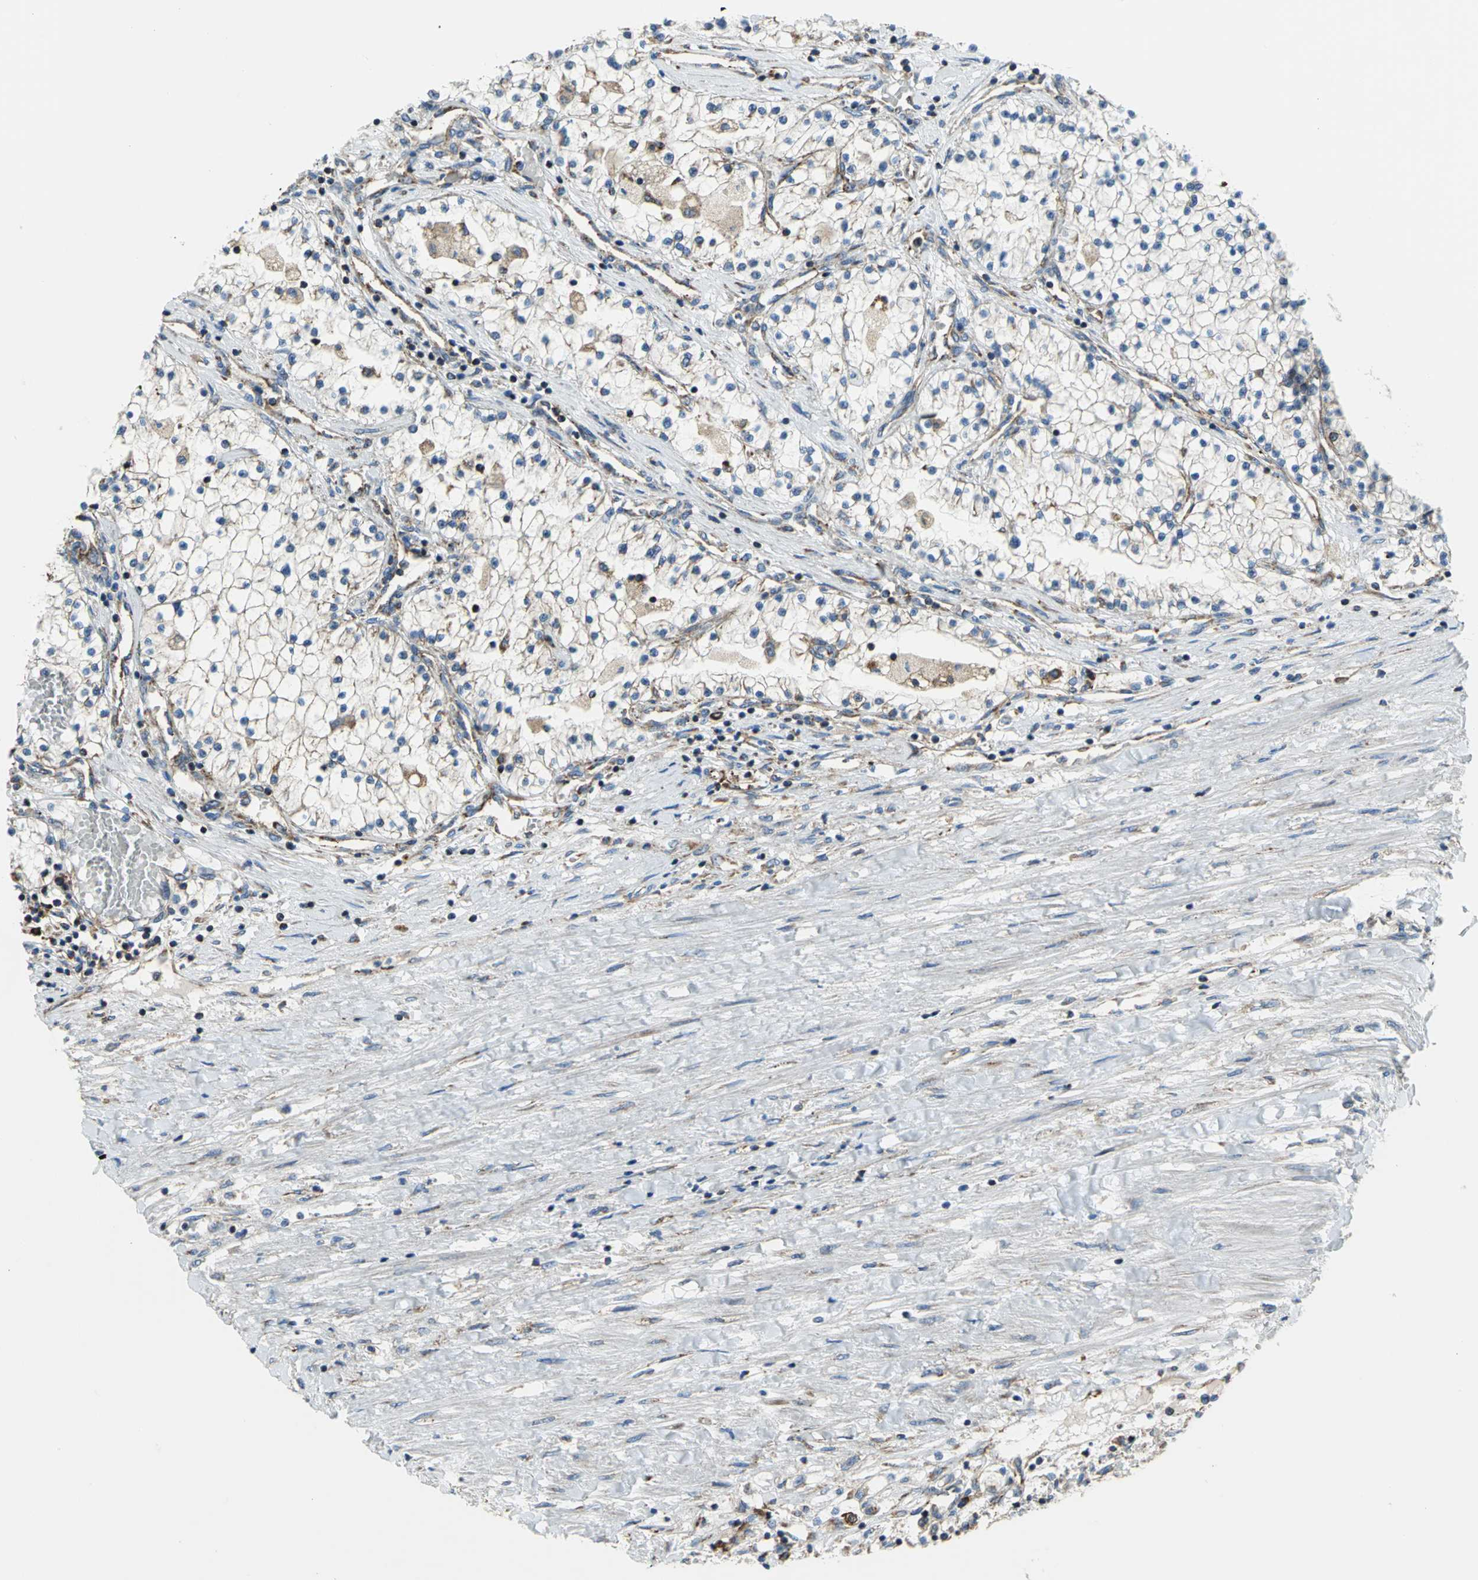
{"staining": {"intensity": "moderate", "quantity": "<25%", "location": "cytoplasmic/membranous"}, "tissue": "renal cancer", "cell_type": "Tumor cells", "image_type": "cancer", "snomed": [{"axis": "morphology", "description": "Adenocarcinoma, NOS"}, {"axis": "topography", "description": "Kidney"}], "caption": "Moderate cytoplasmic/membranous protein staining is appreciated in about <25% of tumor cells in renal adenocarcinoma. (DAB (3,3'-diaminobenzidine) IHC, brown staining for protein, blue staining for nuclei).", "gene": "TULP4", "patient": {"sex": "male", "age": 68}}